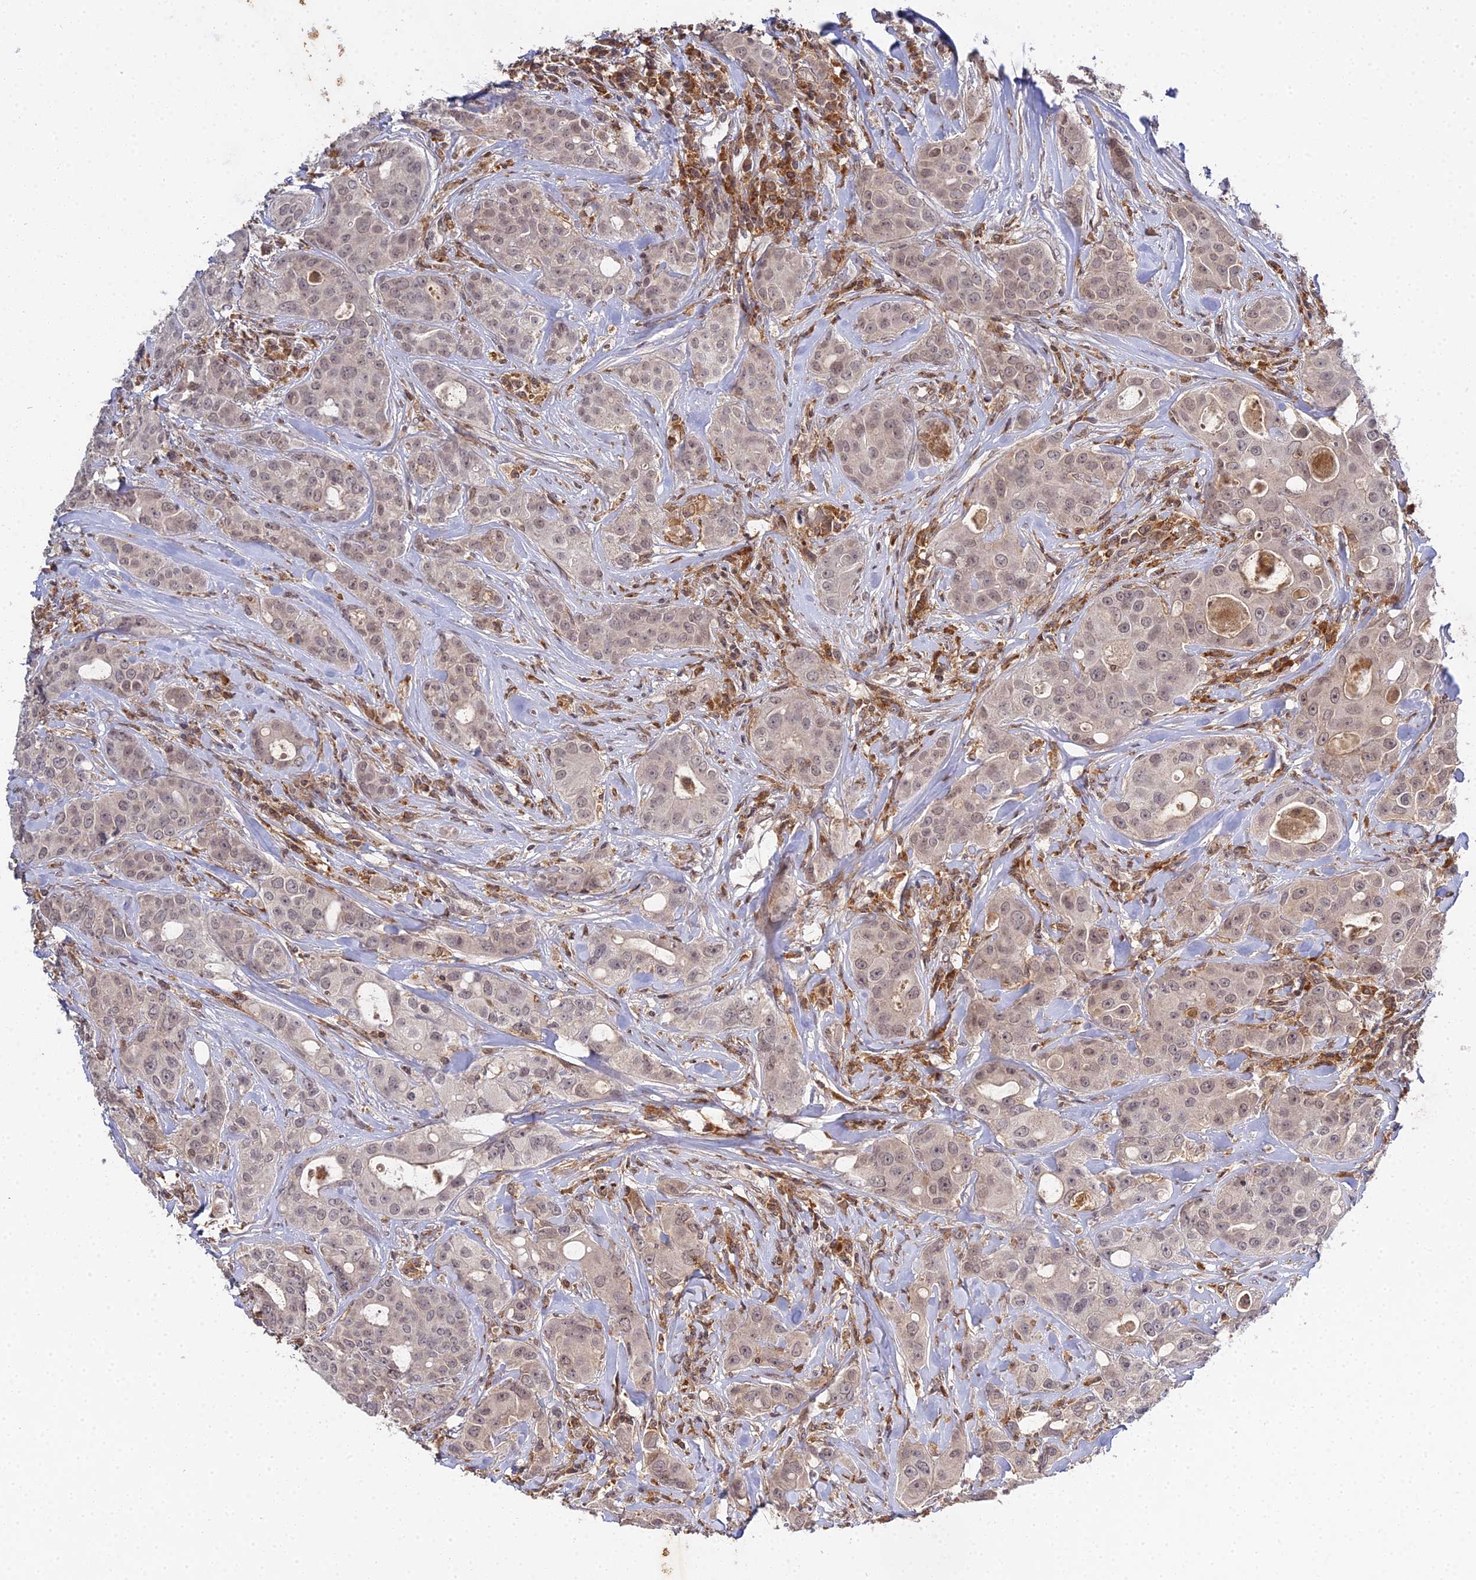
{"staining": {"intensity": "weak", "quantity": ">75%", "location": "nuclear"}, "tissue": "breast cancer", "cell_type": "Tumor cells", "image_type": "cancer", "snomed": [{"axis": "morphology", "description": "Duct carcinoma"}, {"axis": "topography", "description": "Breast"}], "caption": "Immunohistochemical staining of invasive ductal carcinoma (breast) displays low levels of weak nuclear positivity in about >75% of tumor cells. (DAB IHC with brightfield microscopy, high magnification).", "gene": "TPRX1", "patient": {"sex": "female", "age": 43}}